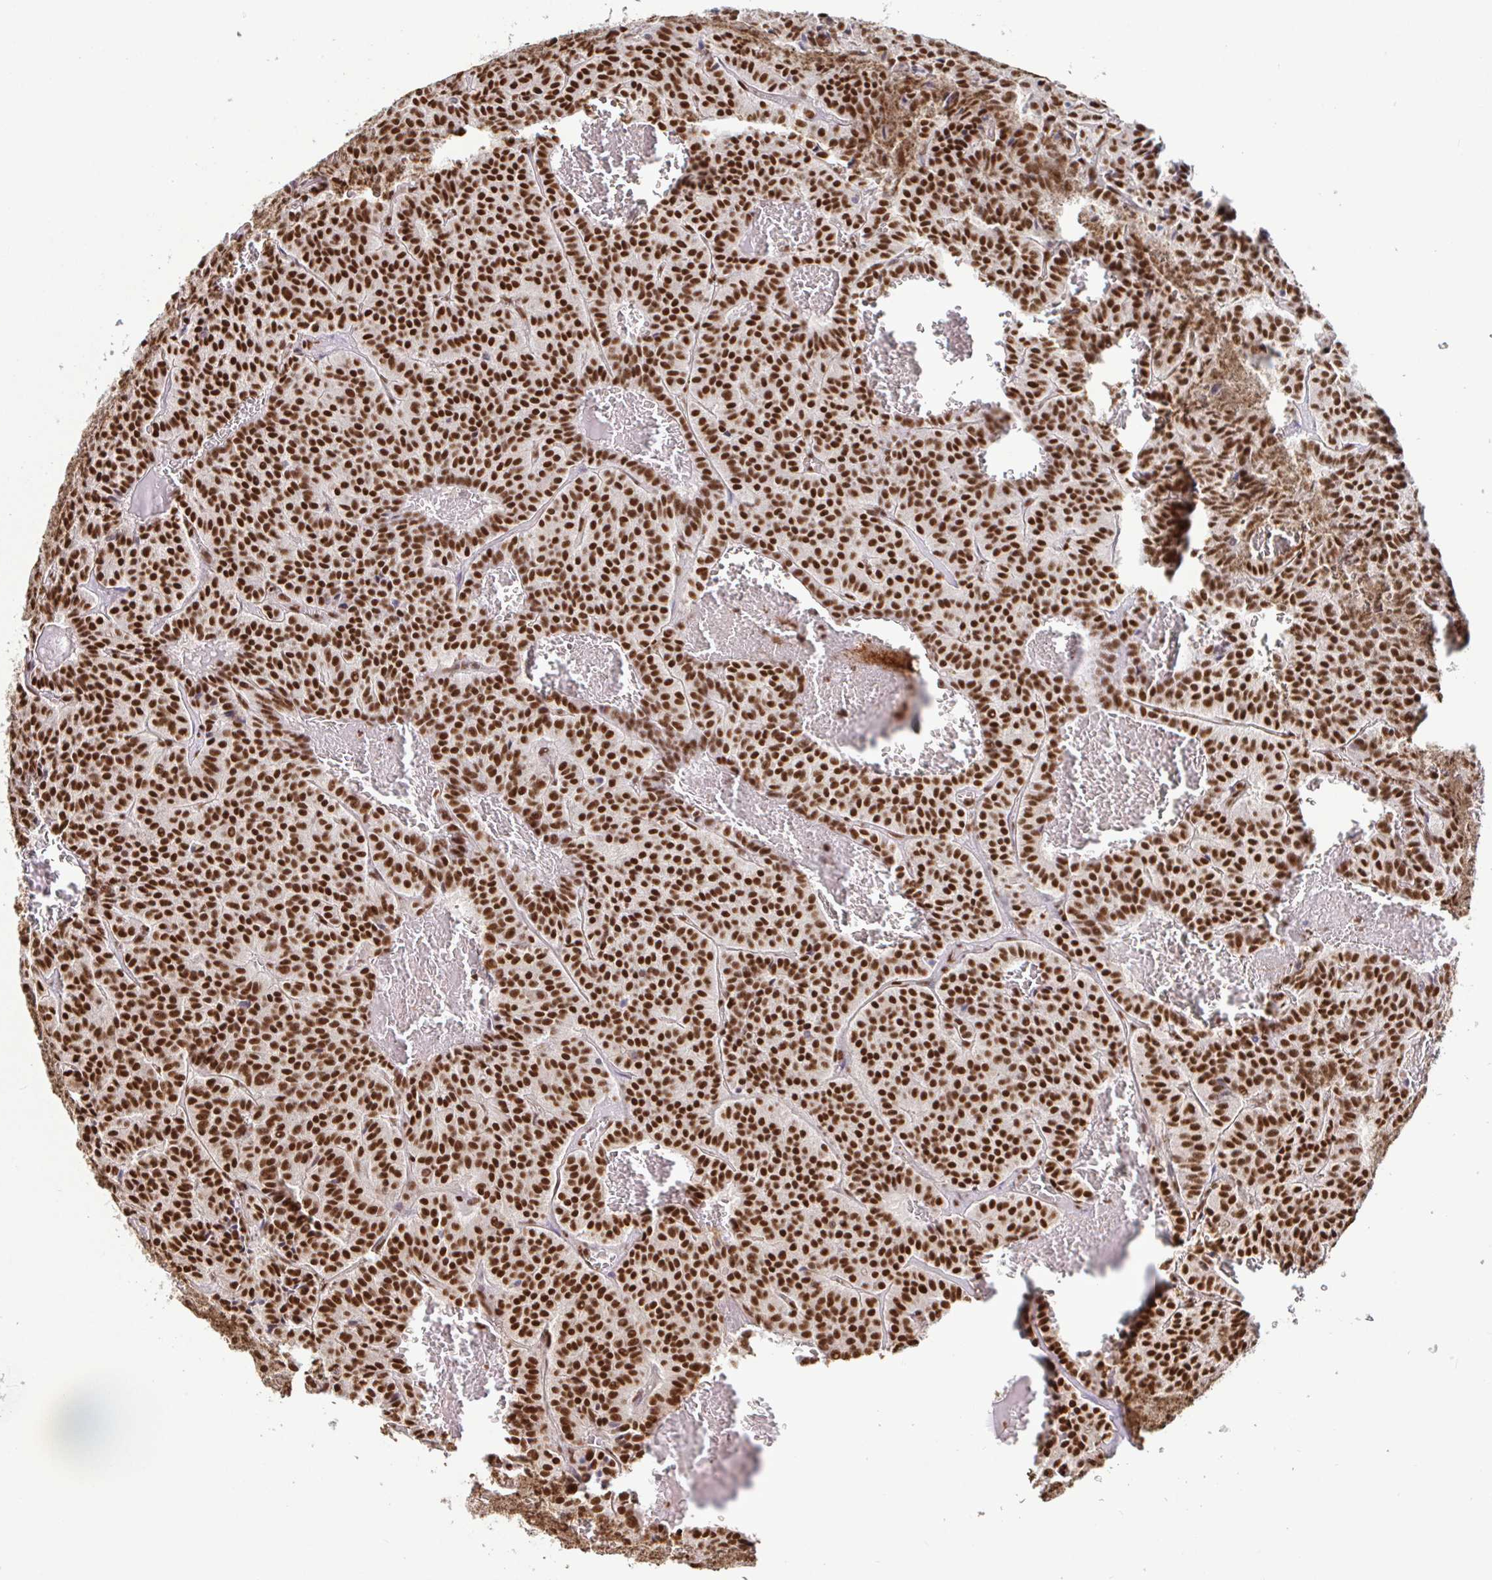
{"staining": {"intensity": "strong", "quantity": ">75%", "location": "nuclear"}, "tissue": "carcinoid", "cell_type": "Tumor cells", "image_type": "cancer", "snomed": [{"axis": "morphology", "description": "Carcinoid, malignant, NOS"}, {"axis": "topography", "description": "Lung"}], "caption": "Malignant carcinoid stained for a protein (brown) demonstrates strong nuclear positive staining in about >75% of tumor cells.", "gene": "SP3", "patient": {"sex": "male", "age": 70}}